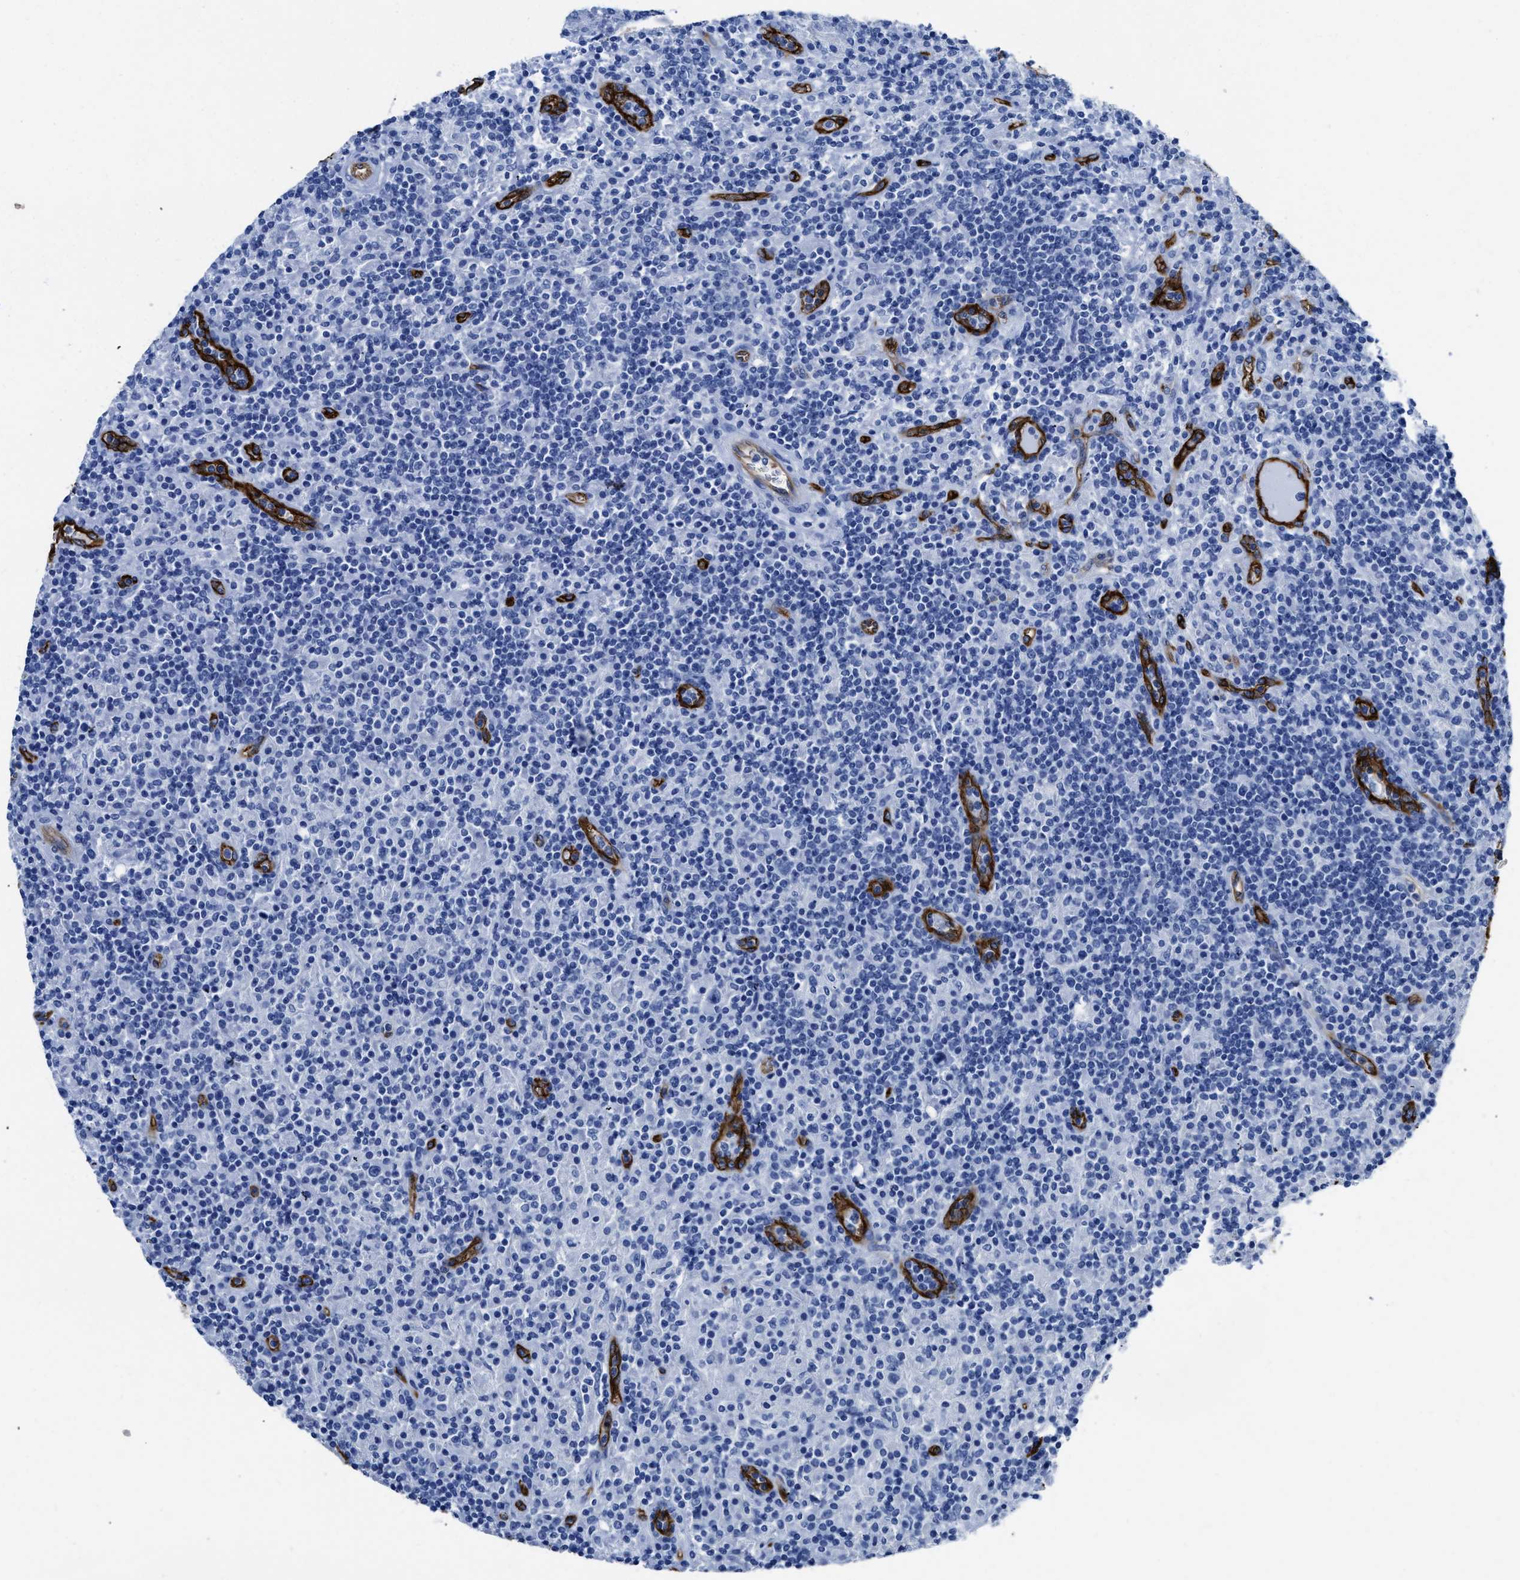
{"staining": {"intensity": "negative", "quantity": "none", "location": "none"}, "tissue": "lymphoma", "cell_type": "Tumor cells", "image_type": "cancer", "snomed": [{"axis": "morphology", "description": "Hodgkin's disease, NOS"}, {"axis": "topography", "description": "Lymph node"}], "caption": "Immunohistochemistry (IHC) photomicrograph of lymphoma stained for a protein (brown), which reveals no positivity in tumor cells.", "gene": "AQP1", "patient": {"sex": "male", "age": 70}}